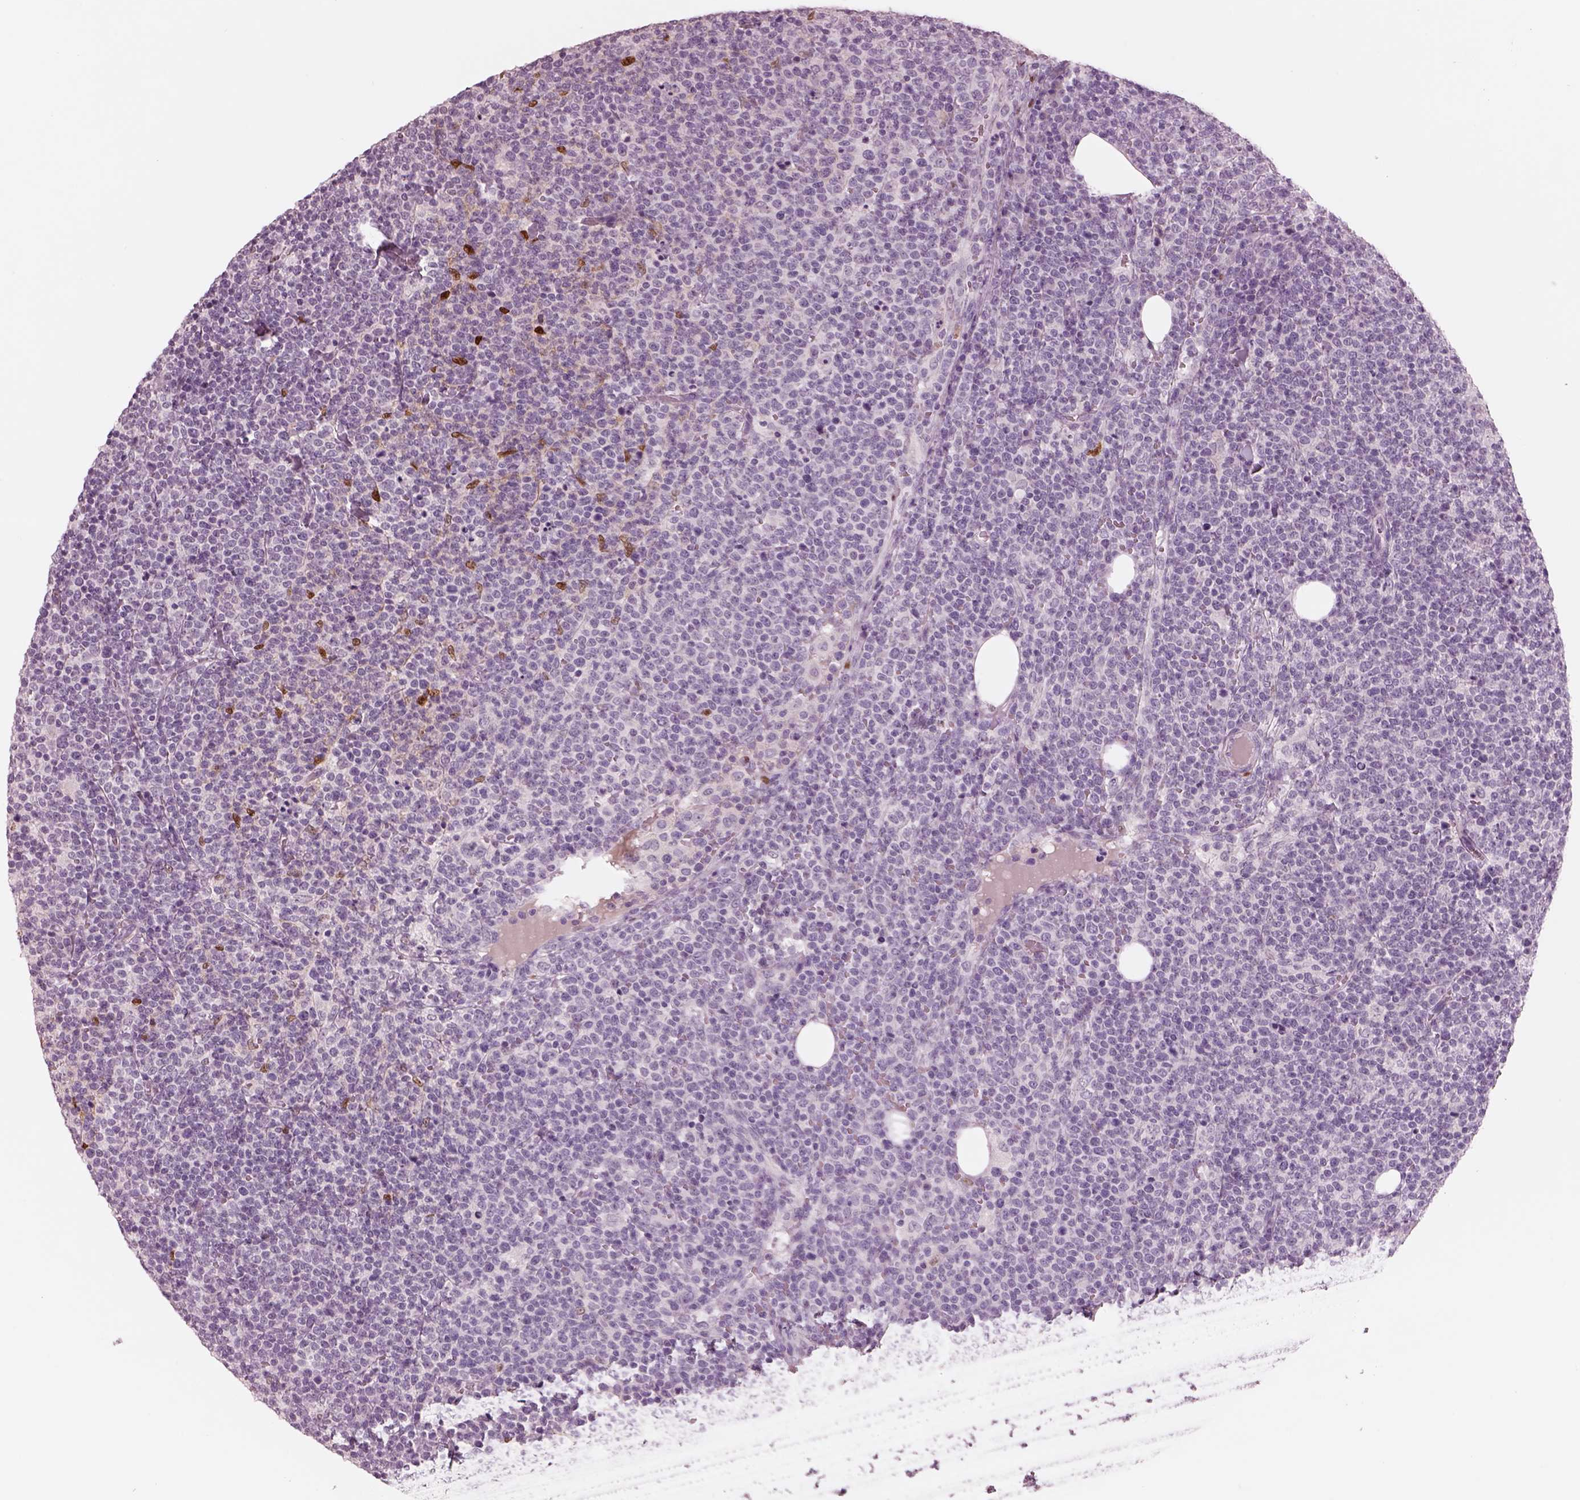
{"staining": {"intensity": "negative", "quantity": "none", "location": "none"}, "tissue": "lymphoma", "cell_type": "Tumor cells", "image_type": "cancer", "snomed": [{"axis": "morphology", "description": "Malignant lymphoma, non-Hodgkin's type, High grade"}, {"axis": "topography", "description": "Lymph node"}], "caption": "Immunohistochemistry (IHC) image of high-grade malignant lymphoma, non-Hodgkin's type stained for a protein (brown), which exhibits no staining in tumor cells. The staining was performed using DAB to visualize the protein expression in brown, while the nuclei were stained in blue with hematoxylin (Magnification: 20x).", "gene": "SOX9", "patient": {"sex": "male", "age": 61}}